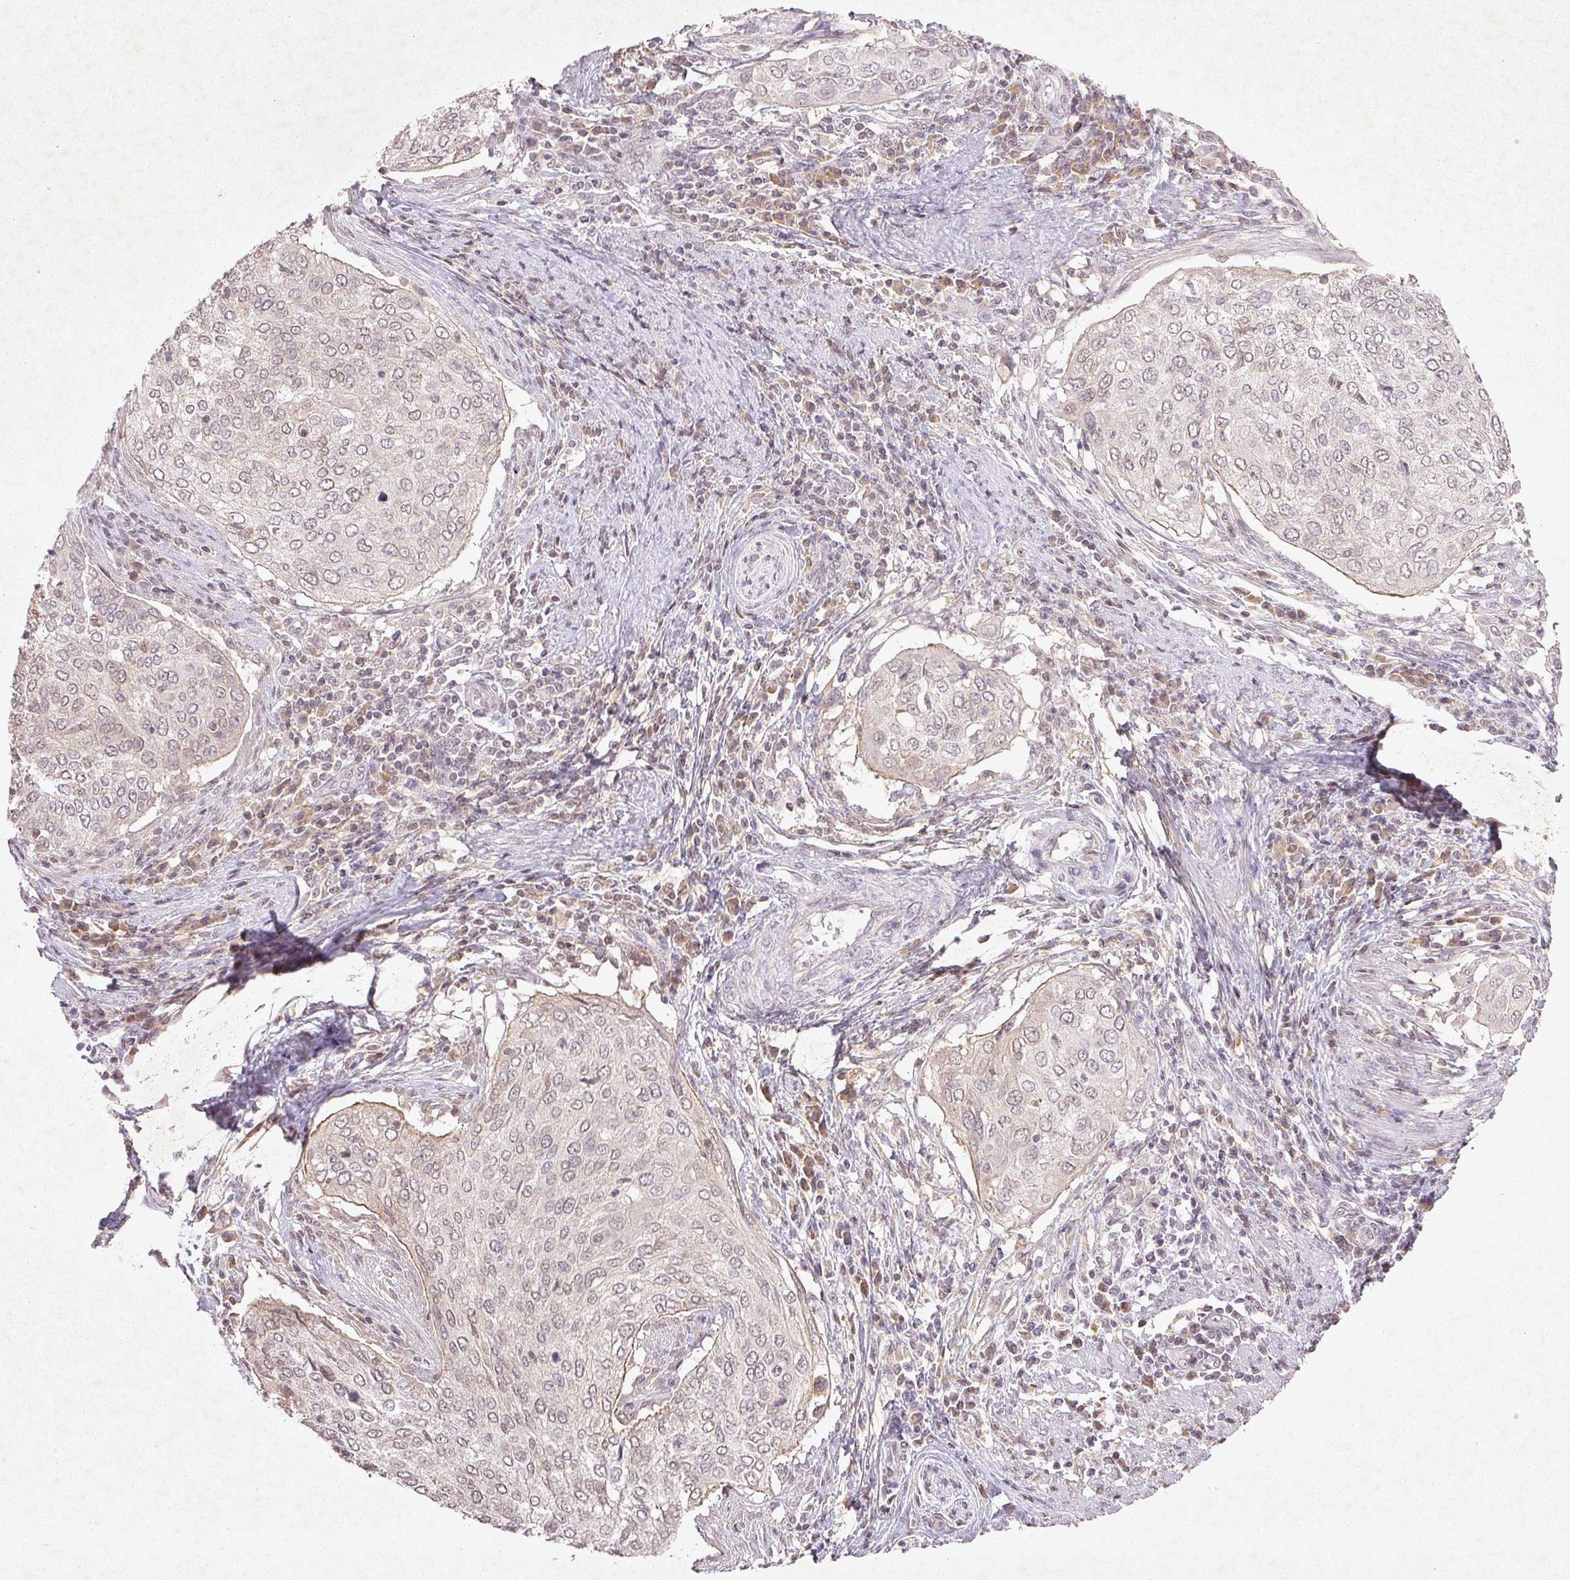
{"staining": {"intensity": "negative", "quantity": "none", "location": "none"}, "tissue": "cervical cancer", "cell_type": "Tumor cells", "image_type": "cancer", "snomed": [{"axis": "morphology", "description": "Squamous cell carcinoma, NOS"}, {"axis": "topography", "description": "Cervix"}], "caption": "A high-resolution histopathology image shows IHC staining of squamous cell carcinoma (cervical), which displays no significant positivity in tumor cells.", "gene": "FAM168B", "patient": {"sex": "female", "age": 38}}